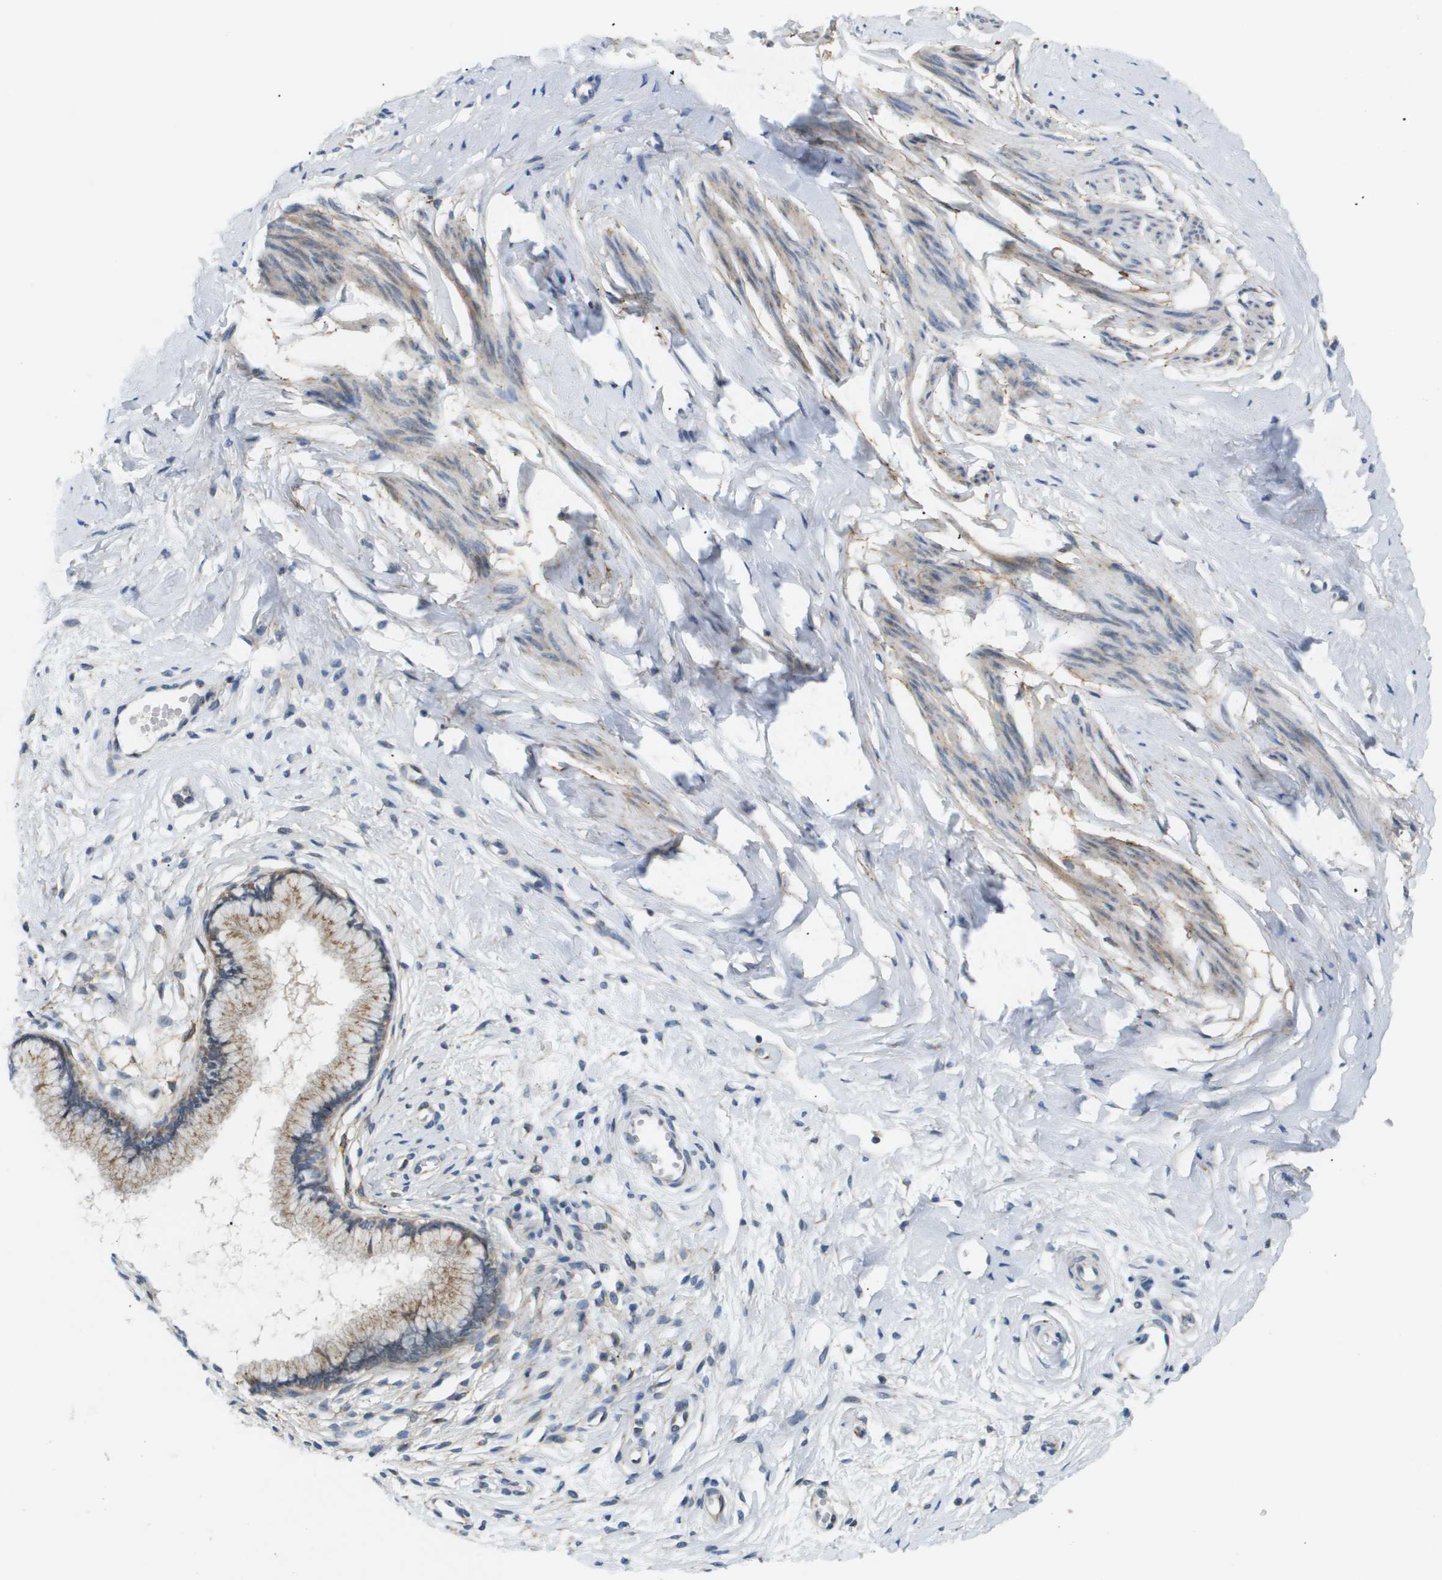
{"staining": {"intensity": "moderate", "quantity": ">75%", "location": "cytoplasmic/membranous"}, "tissue": "cervix", "cell_type": "Glandular cells", "image_type": "normal", "snomed": [{"axis": "morphology", "description": "Normal tissue, NOS"}, {"axis": "topography", "description": "Cervix"}], "caption": "High-magnification brightfield microscopy of unremarkable cervix stained with DAB (3,3'-diaminobenzidine) (brown) and counterstained with hematoxylin (blue). glandular cells exhibit moderate cytoplasmic/membranous expression is seen in about>75% of cells.", "gene": "OTUD5", "patient": {"sex": "female", "age": 65}}